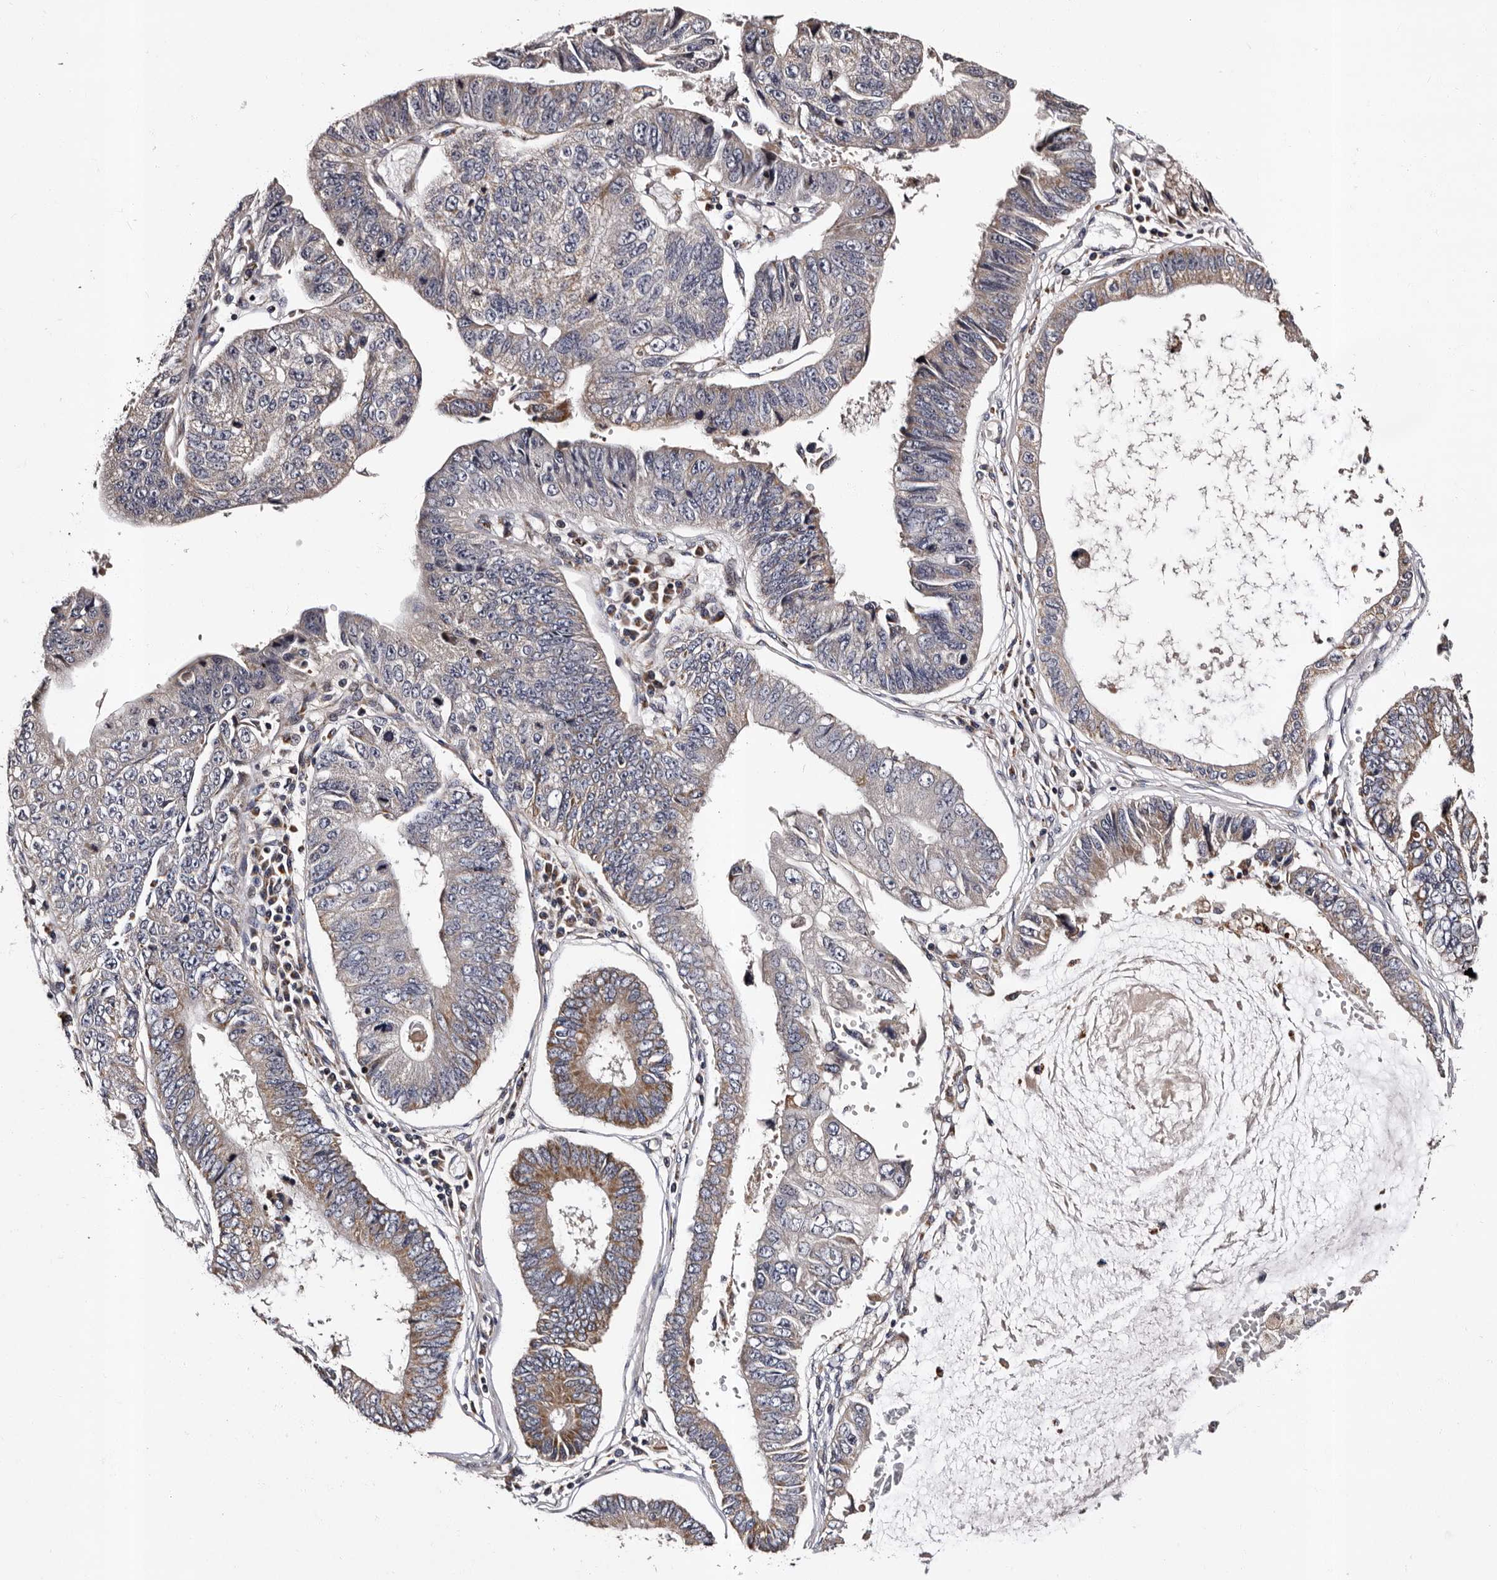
{"staining": {"intensity": "weak", "quantity": "<25%", "location": "cytoplasmic/membranous"}, "tissue": "stomach cancer", "cell_type": "Tumor cells", "image_type": "cancer", "snomed": [{"axis": "morphology", "description": "Adenocarcinoma, NOS"}, {"axis": "topography", "description": "Stomach"}], "caption": "This is an immunohistochemistry micrograph of stomach cancer (adenocarcinoma). There is no staining in tumor cells.", "gene": "ADCK5", "patient": {"sex": "male", "age": 59}}